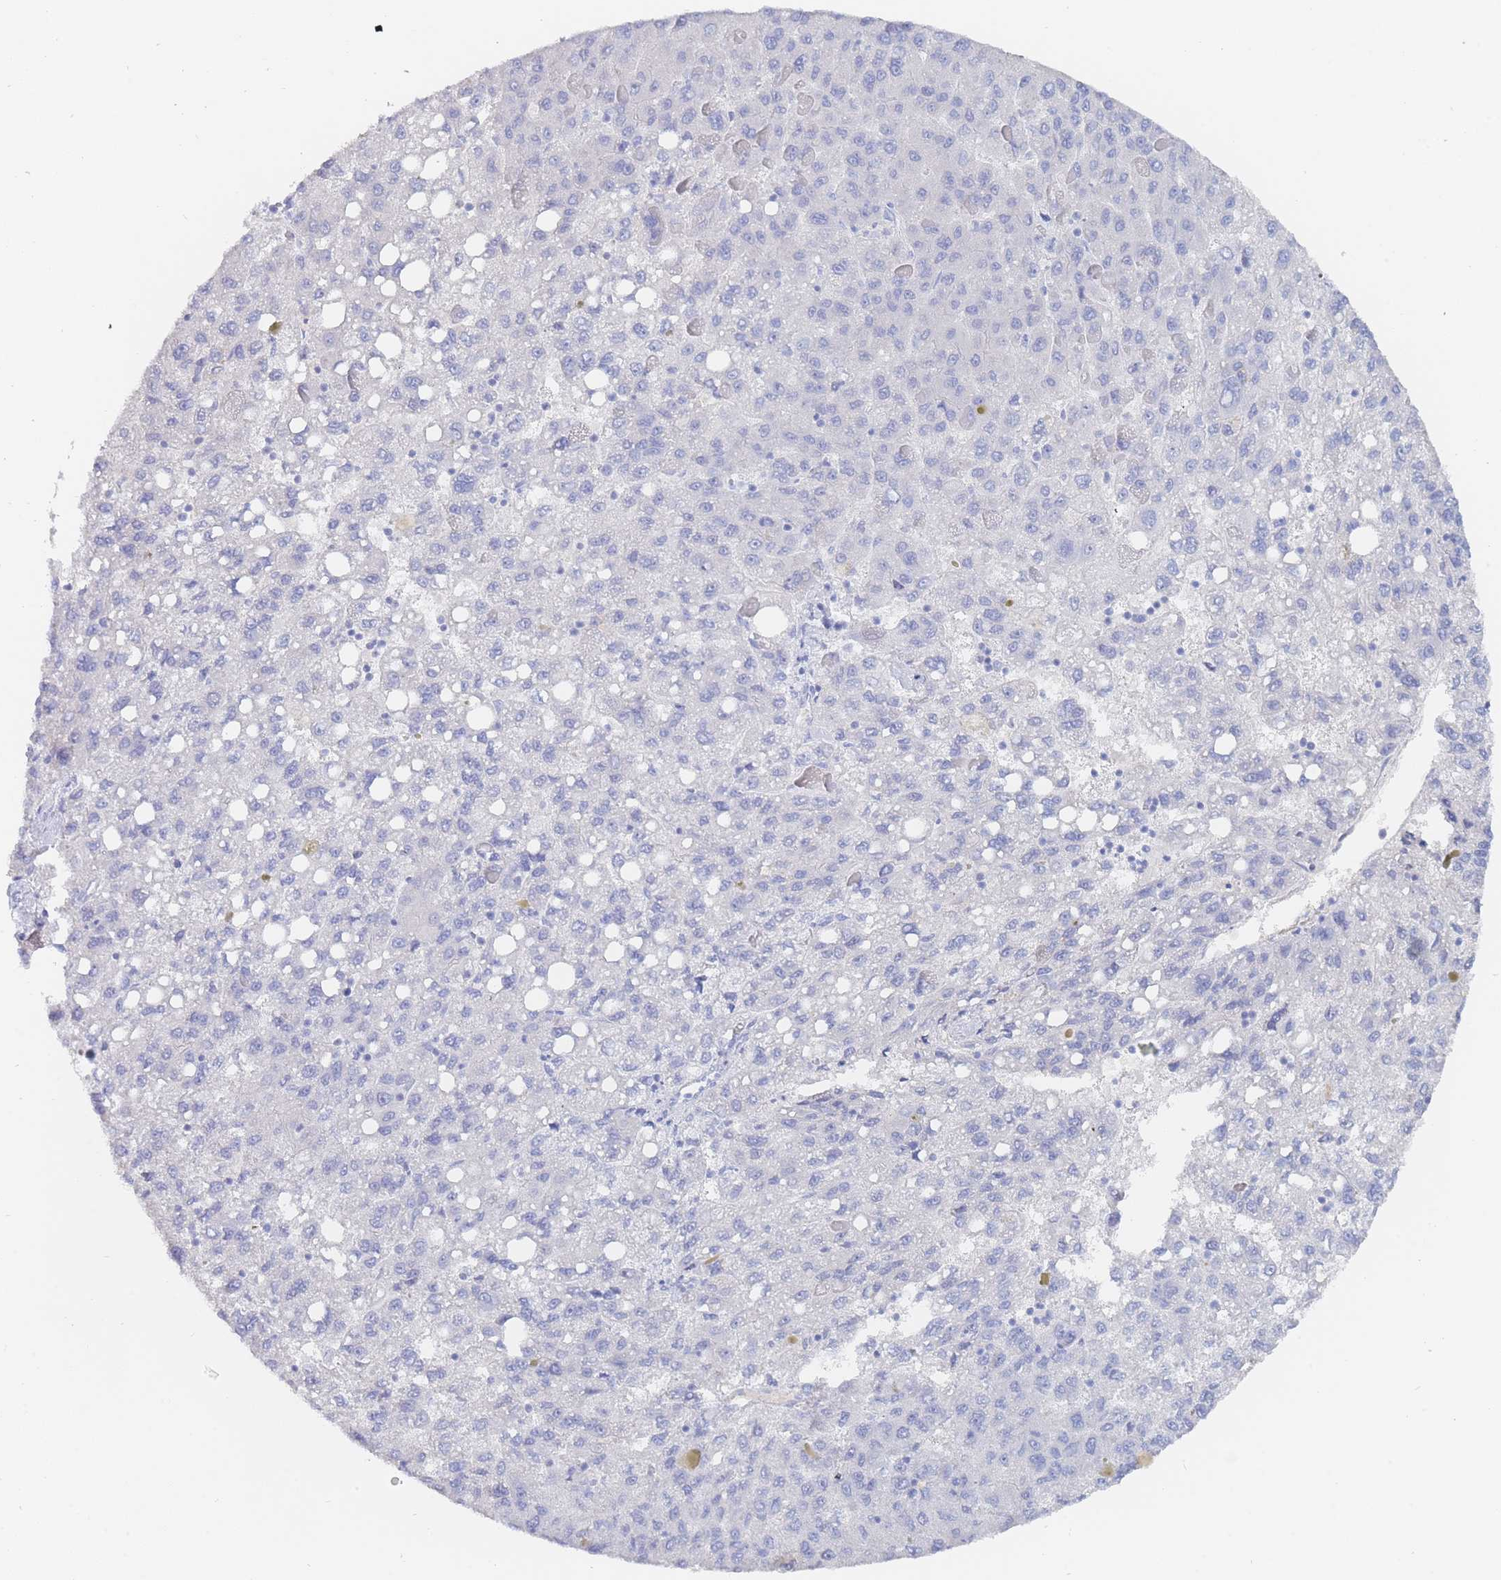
{"staining": {"intensity": "negative", "quantity": "none", "location": "none"}, "tissue": "liver cancer", "cell_type": "Tumor cells", "image_type": "cancer", "snomed": [{"axis": "morphology", "description": "Carcinoma, Hepatocellular, NOS"}, {"axis": "topography", "description": "Liver"}], "caption": "The image displays no staining of tumor cells in liver cancer (hepatocellular carcinoma).", "gene": "SLC25A35", "patient": {"sex": "female", "age": 82}}